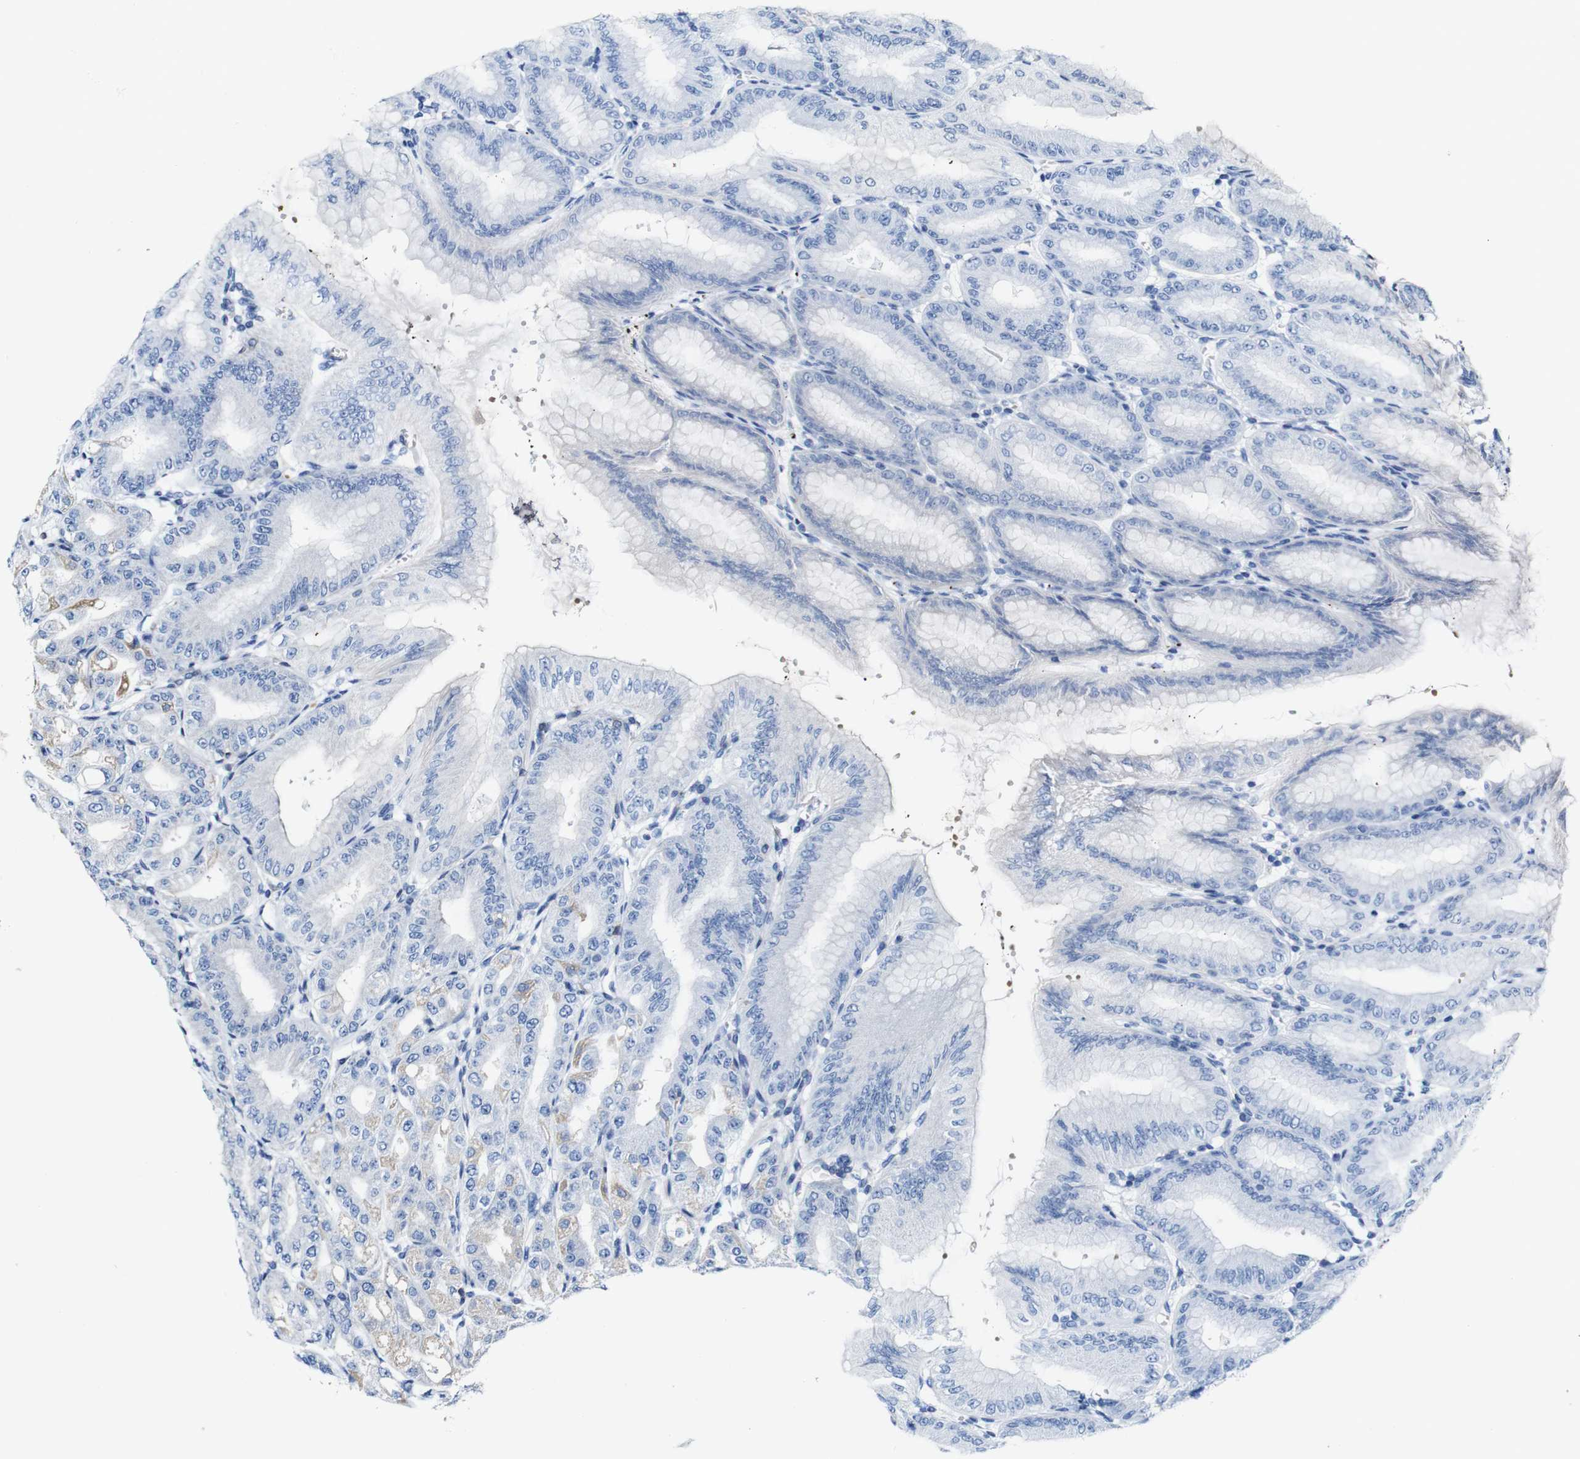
{"staining": {"intensity": "moderate", "quantity": "<25%", "location": "cytoplasmic/membranous"}, "tissue": "stomach", "cell_type": "Glandular cells", "image_type": "normal", "snomed": [{"axis": "morphology", "description": "Normal tissue, NOS"}, {"axis": "topography", "description": "Stomach, lower"}], "caption": "Immunohistochemistry (IHC) (DAB) staining of benign stomach shows moderate cytoplasmic/membranous protein expression in approximately <25% of glandular cells.", "gene": "JAK2", "patient": {"sex": "male", "age": 71}}